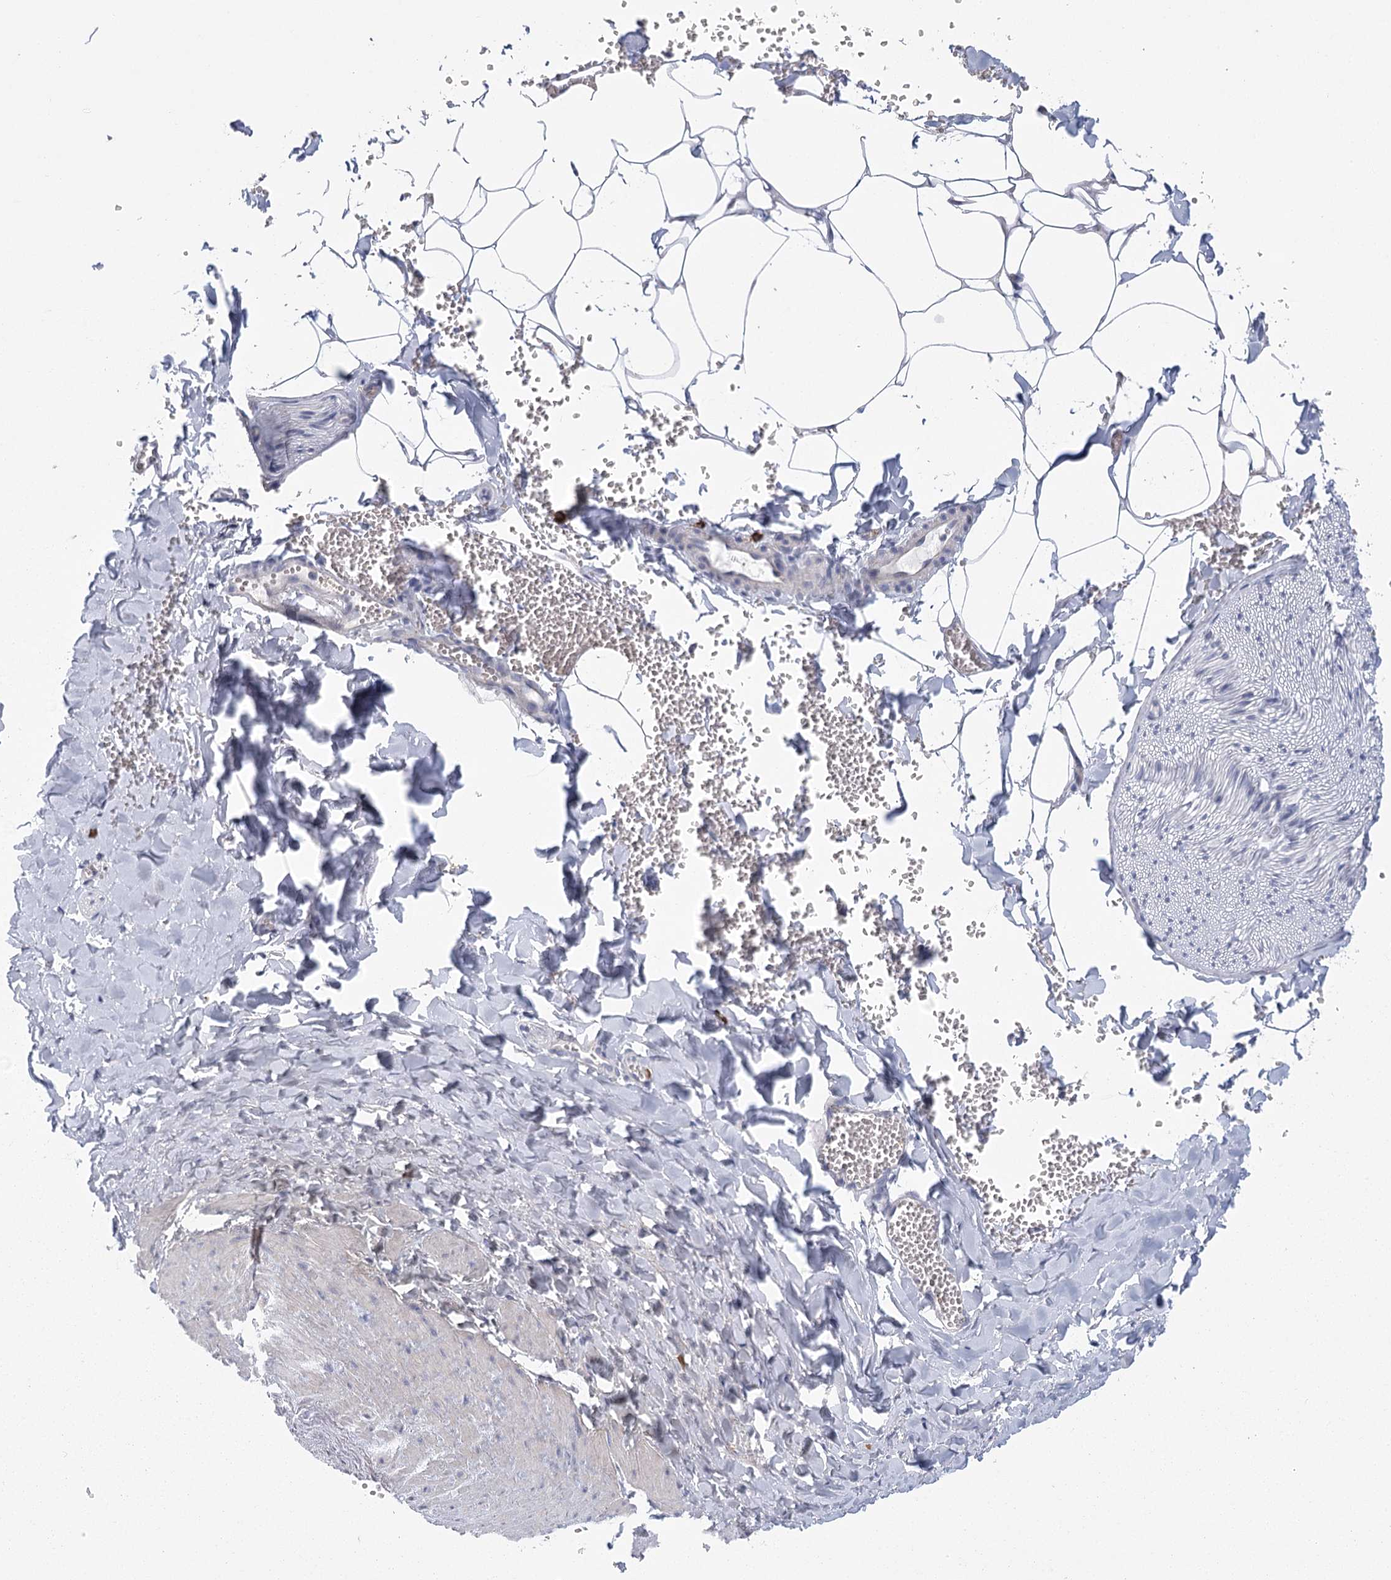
{"staining": {"intensity": "negative", "quantity": "none", "location": "none"}, "tissue": "adipose tissue", "cell_type": "Adipocytes", "image_type": "normal", "snomed": [{"axis": "morphology", "description": "Normal tissue, NOS"}, {"axis": "topography", "description": "Gallbladder"}, {"axis": "topography", "description": "Peripheral nerve tissue"}], "caption": "The histopathology image shows no significant positivity in adipocytes of adipose tissue.", "gene": "FAM76B", "patient": {"sex": "male", "age": 38}}